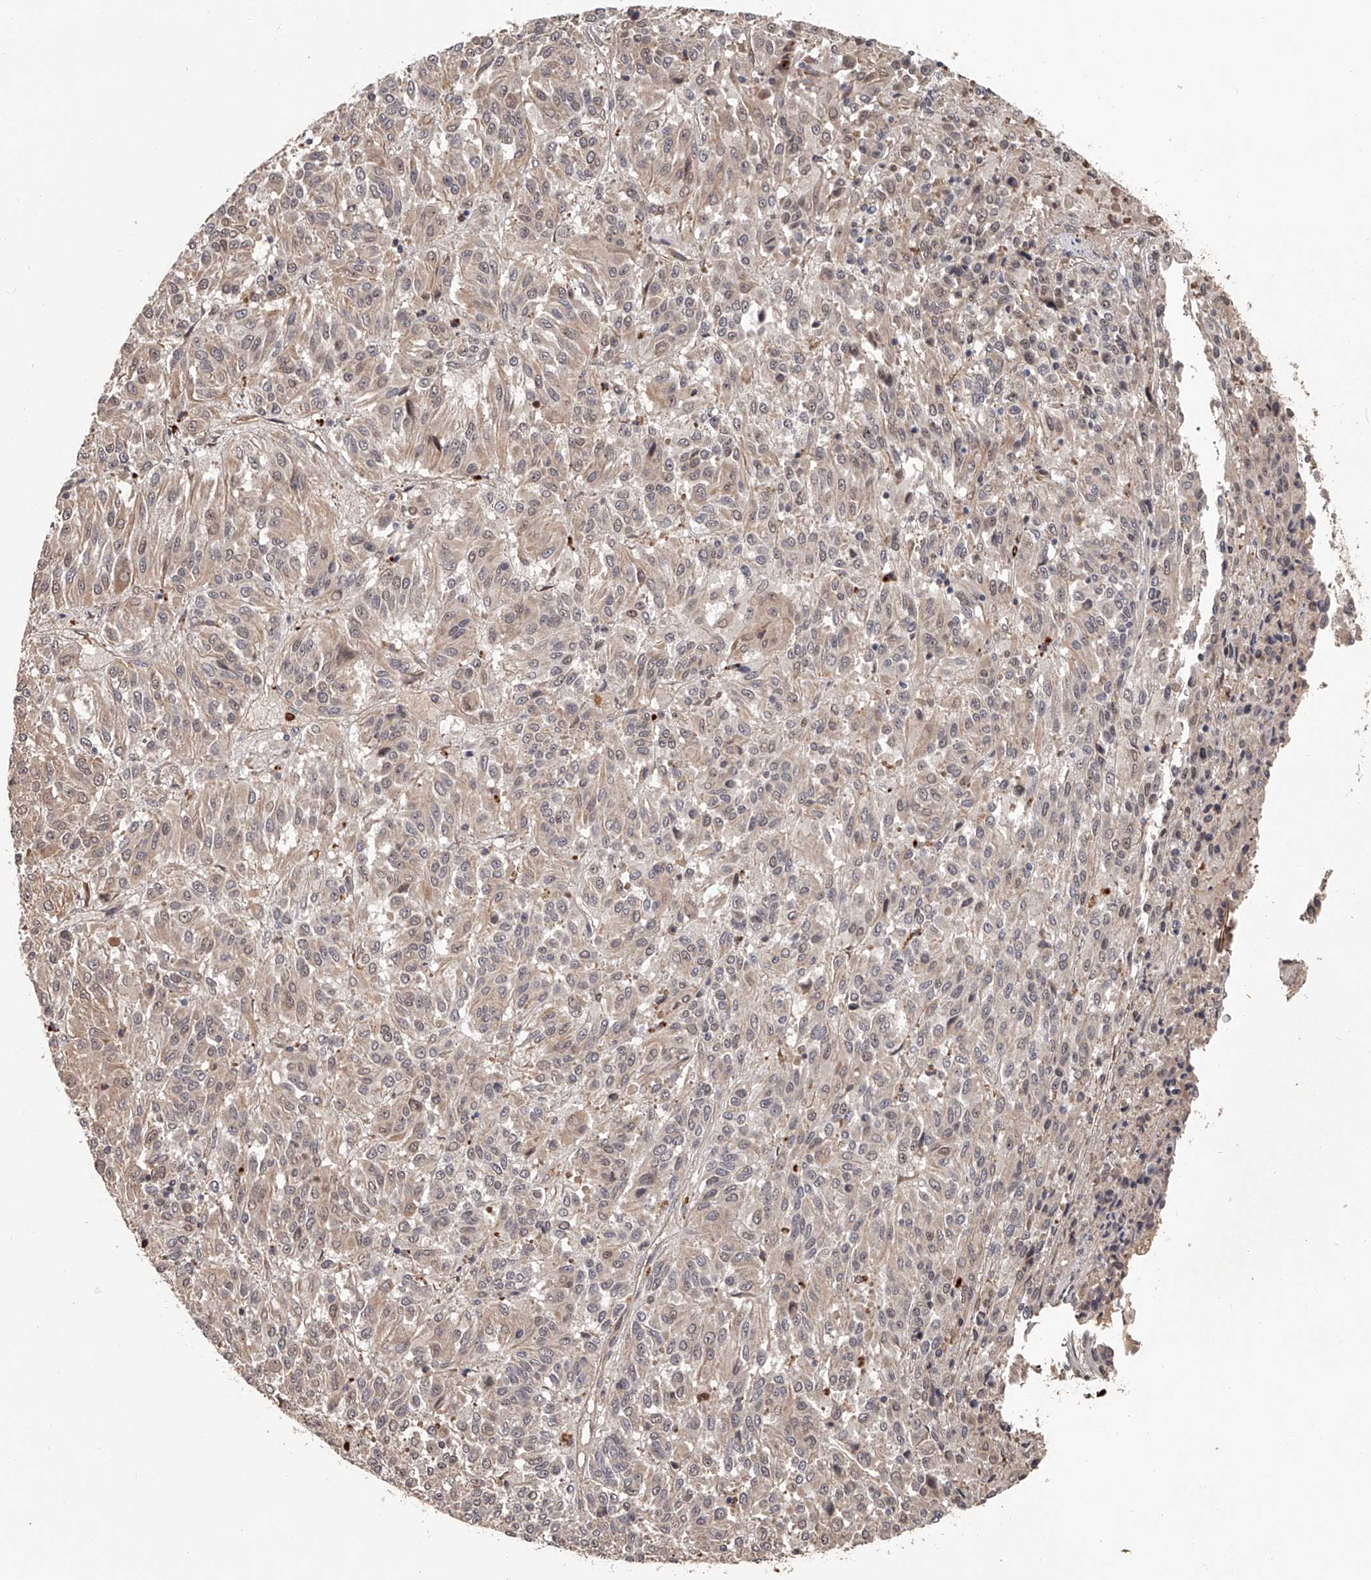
{"staining": {"intensity": "weak", "quantity": "<25%", "location": "cytoplasmic/membranous"}, "tissue": "melanoma", "cell_type": "Tumor cells", "image_type": "cancer", "snomed": [{"axis": "morphology", "description": "Malignant melanoma, Metastatic site"}, {"axis": "topography", "description": "Lung"}], "caption": "Human melanoma stained for a protein using immunohistochemistry (IHC) exhibits no expression in tumor cells.", "gene": "URGCP", "patient": {"sex": "male", "age": 64}}